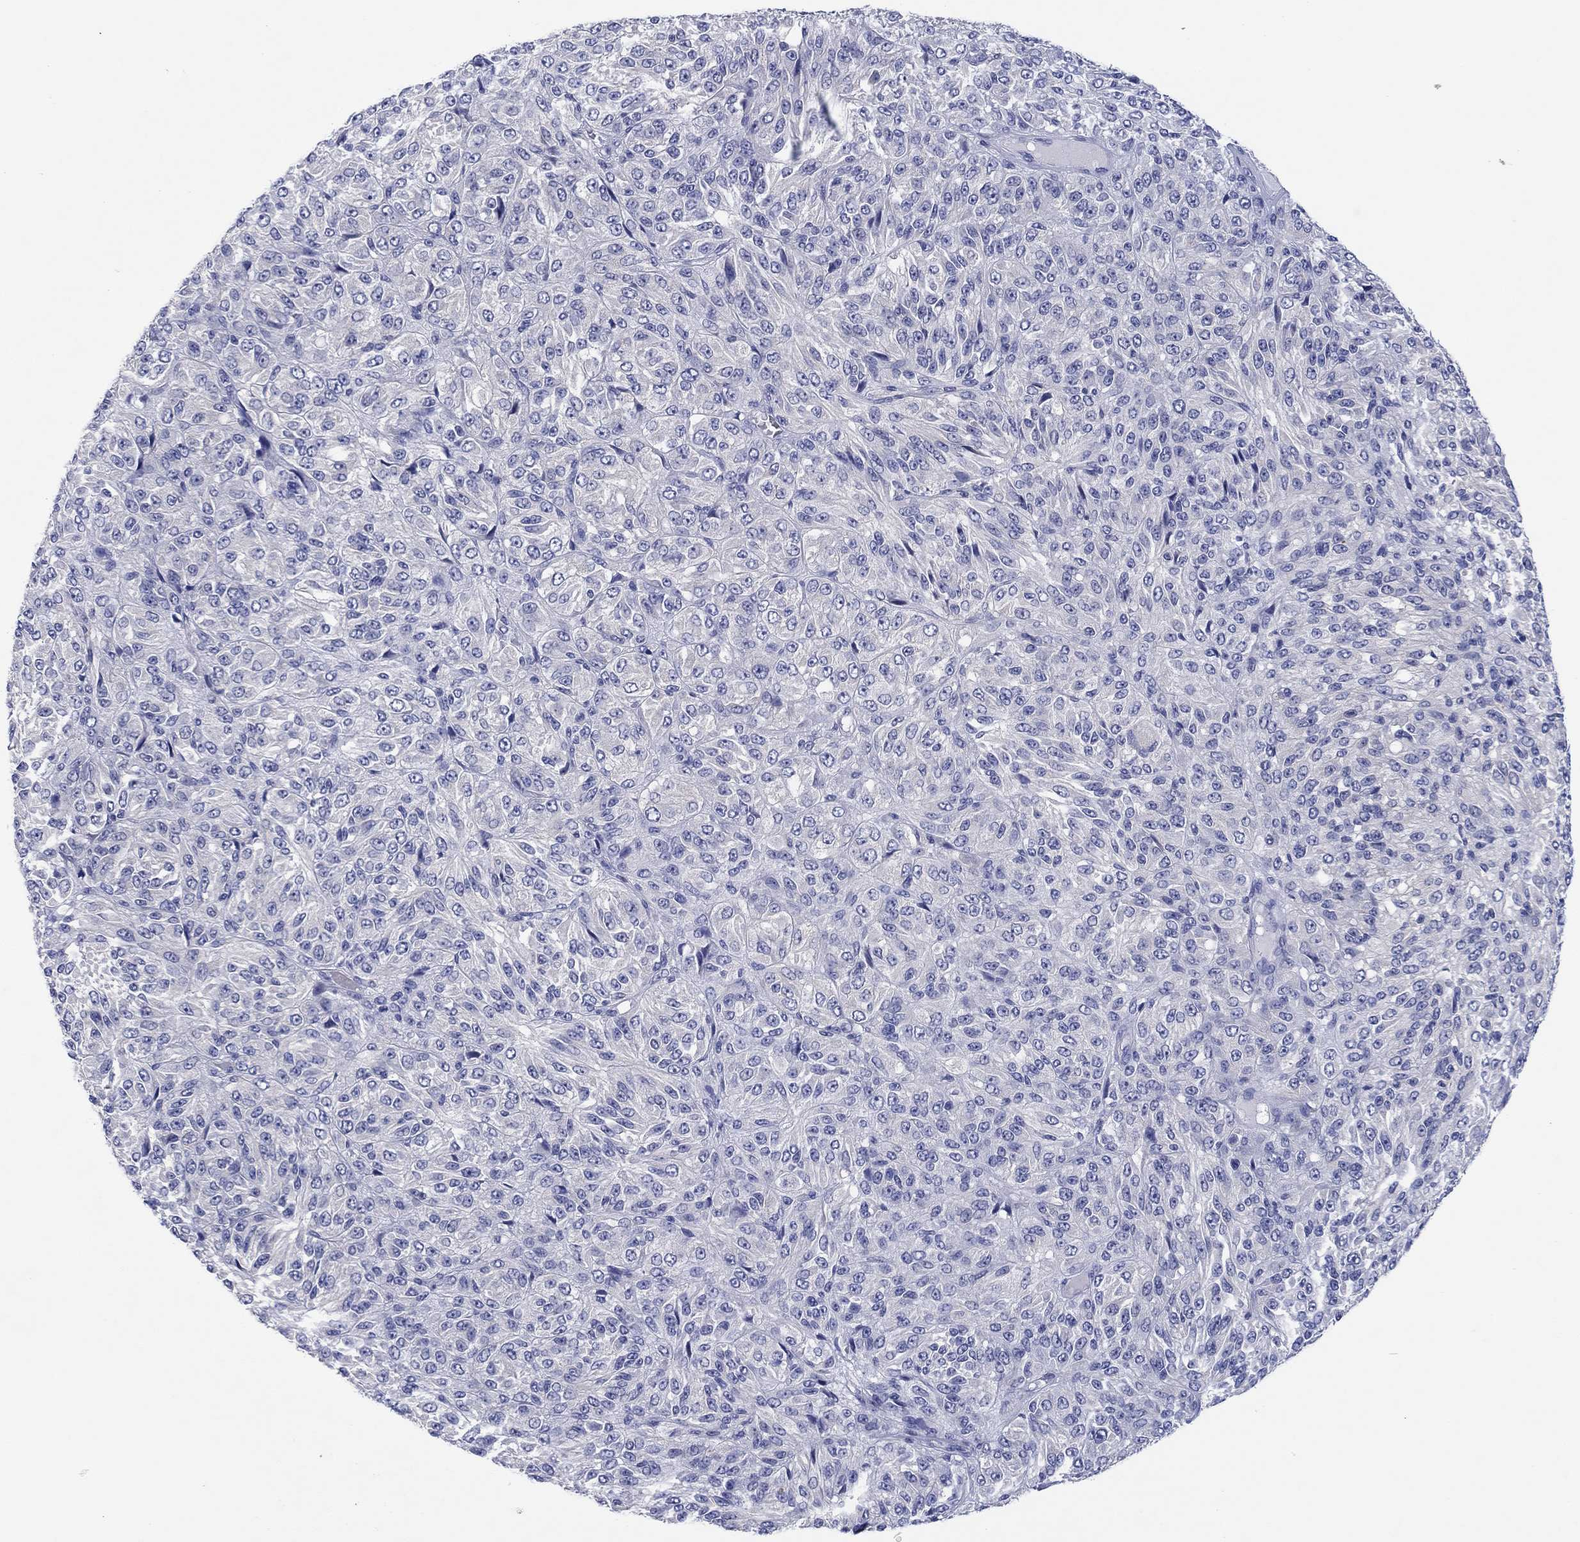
{"staining": {"intensity": "negative", "quantity": "none", "location": "none"}, "tissue": "melanoma", "cell_type": "Tumor cells", "image_type": "cancer", "snomed": [{"axis": "morphology", "description": "Malignant melanoma, Metastatic site"}, {"axis": "topography", "description": "Brain"}], "caption": "This is a image of IHC staining of melanoma, which shows no staining in tumor cells. The staining was performed using DAB to visualize the protein expression in brown, while the nuclei were stained in blue with hematoxylin (Magnification: 20x).", "gene": "HDC", "patient": {"sex": "female", "age": 56}}